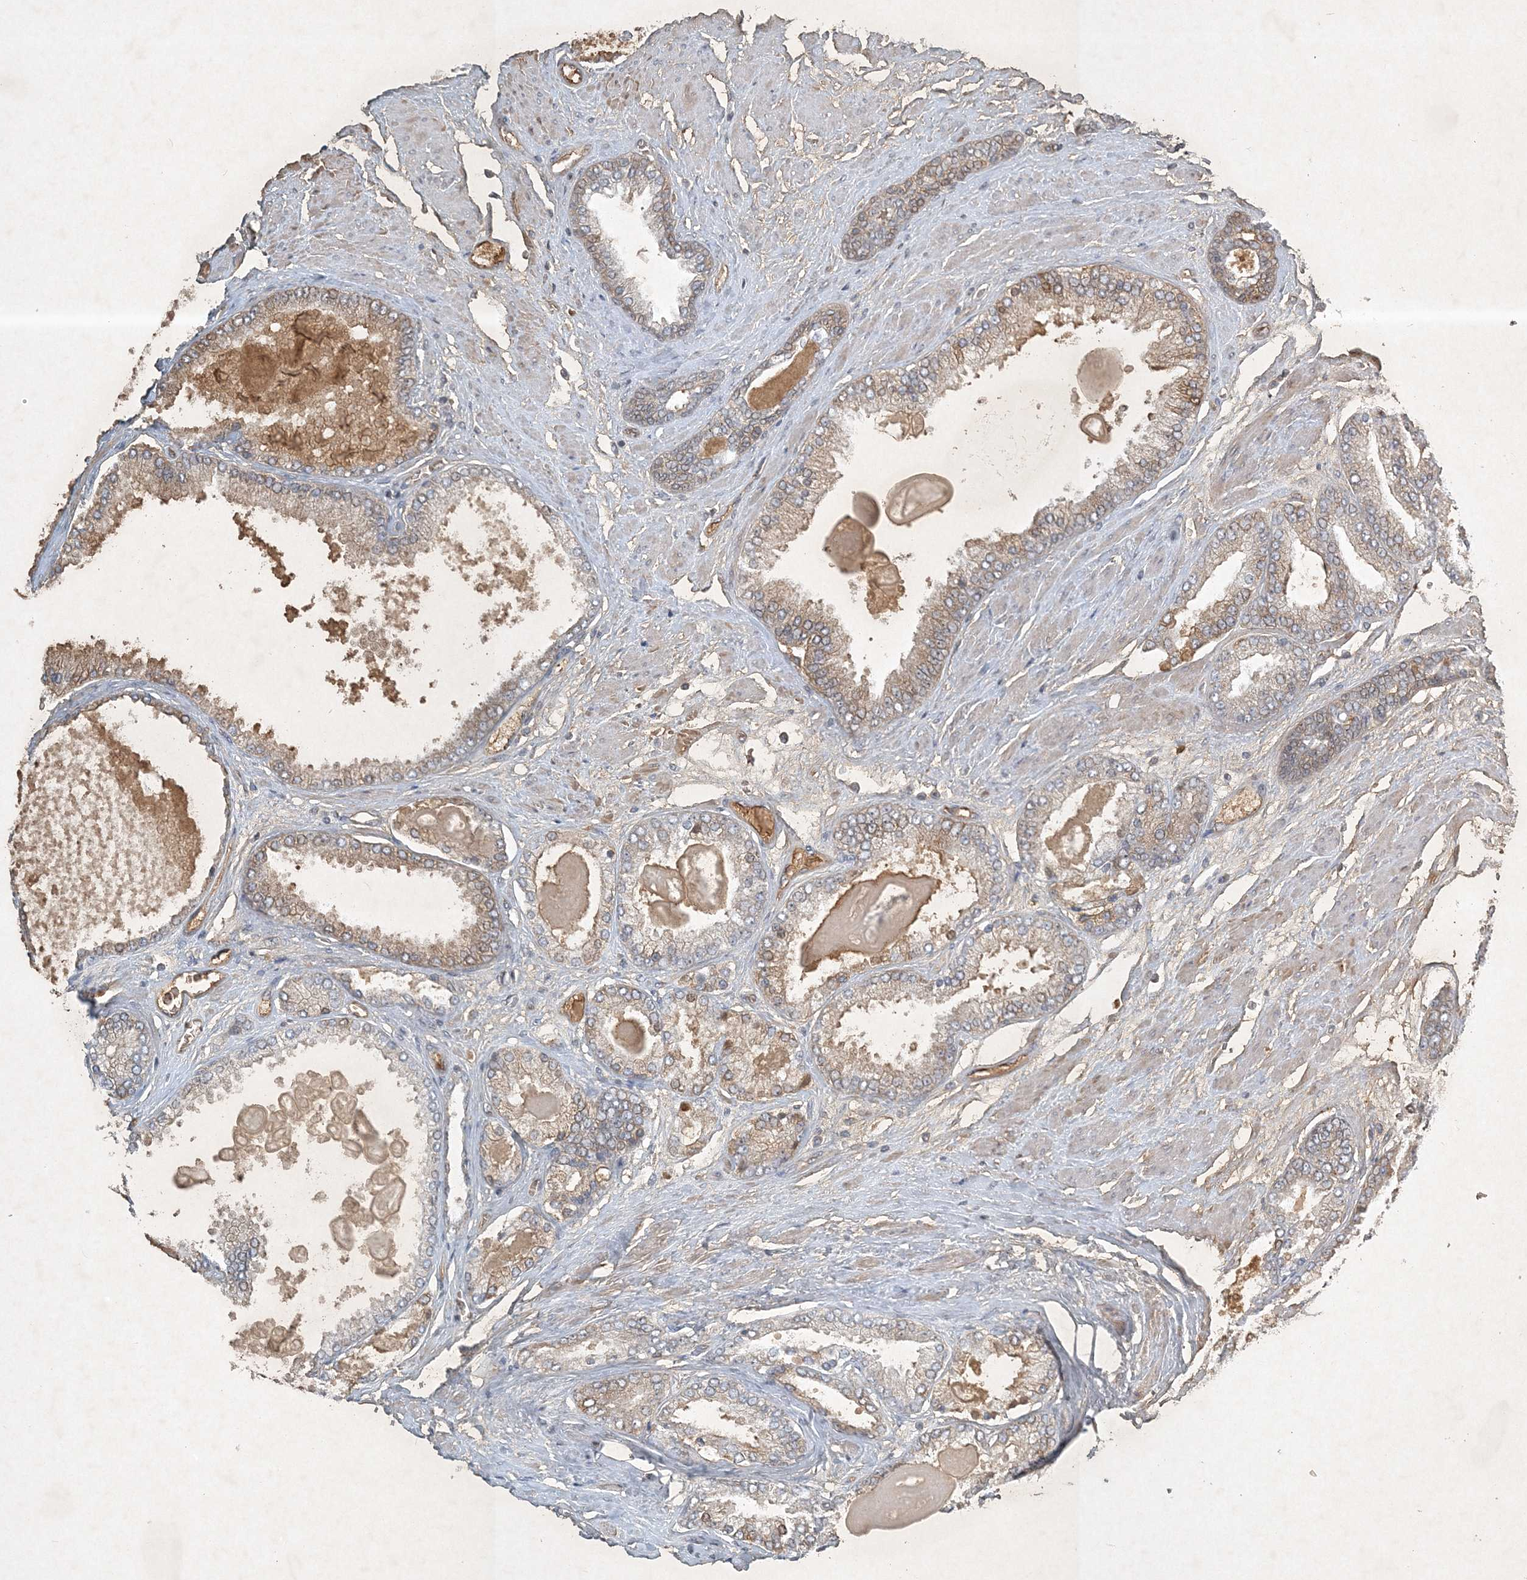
{"staining": {"intensity": "weak", "quantity": "25%-75%", "location": "cytoplasmic/membranous"}, "tissue": "prostate cancer", "cell_type": "Tumor cells", "image_type": "cancer", "snomed": [{"axis": "morphology", "description": "Adenocarcinoma, High grade"}, {"axis": "topography", "description": "Prostate"}], "caption": "The immunohistochemical stain shows weak cytoplasmic/membranous positivity in tumor cells of adenocarcinoma (high-grade) (prostate) tissue.", "gene": "TNFAIP6", "patient": {"sex": "male", "age": 59}}